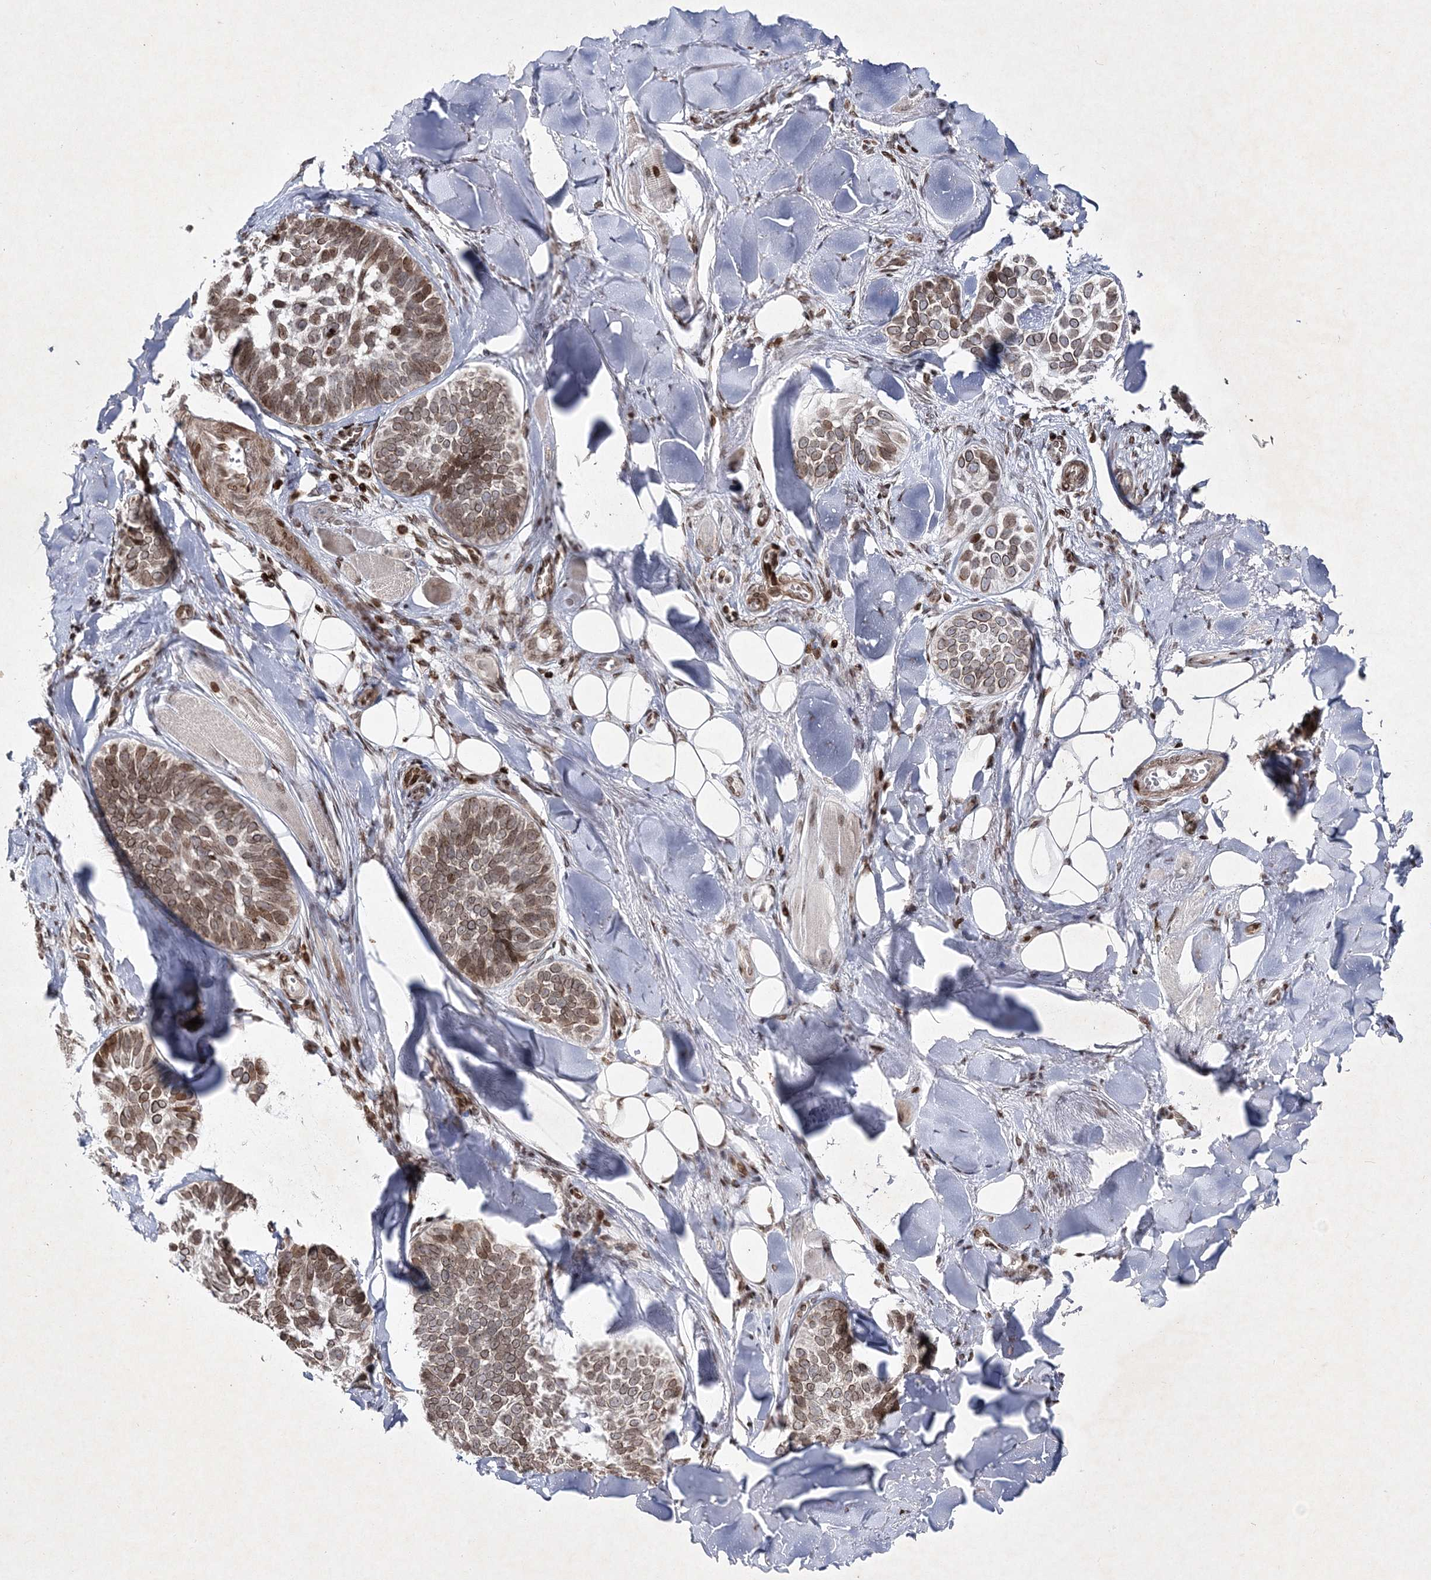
{"staining": {"intensity": "moderate", "quantity": ">75%", "location": "nuclear"}, "tissue": "skin cancer", "cell_type": "Tumor cells", "image_type": "cancer", "snomed": [{"axis": "morphology", "description": "Basal cell carcinoma"}, {"axis": "topography", "description": "Skin"}], "caption": "Protein expression analysis of basal cell carcinoma (skin) displays moderate nuclear staining in about >75% of tumor cells. (IHC, brightfield microscopy, high magnification).", "gene": "SMIM29", "patient": {"sex": "male", "age": 62}}